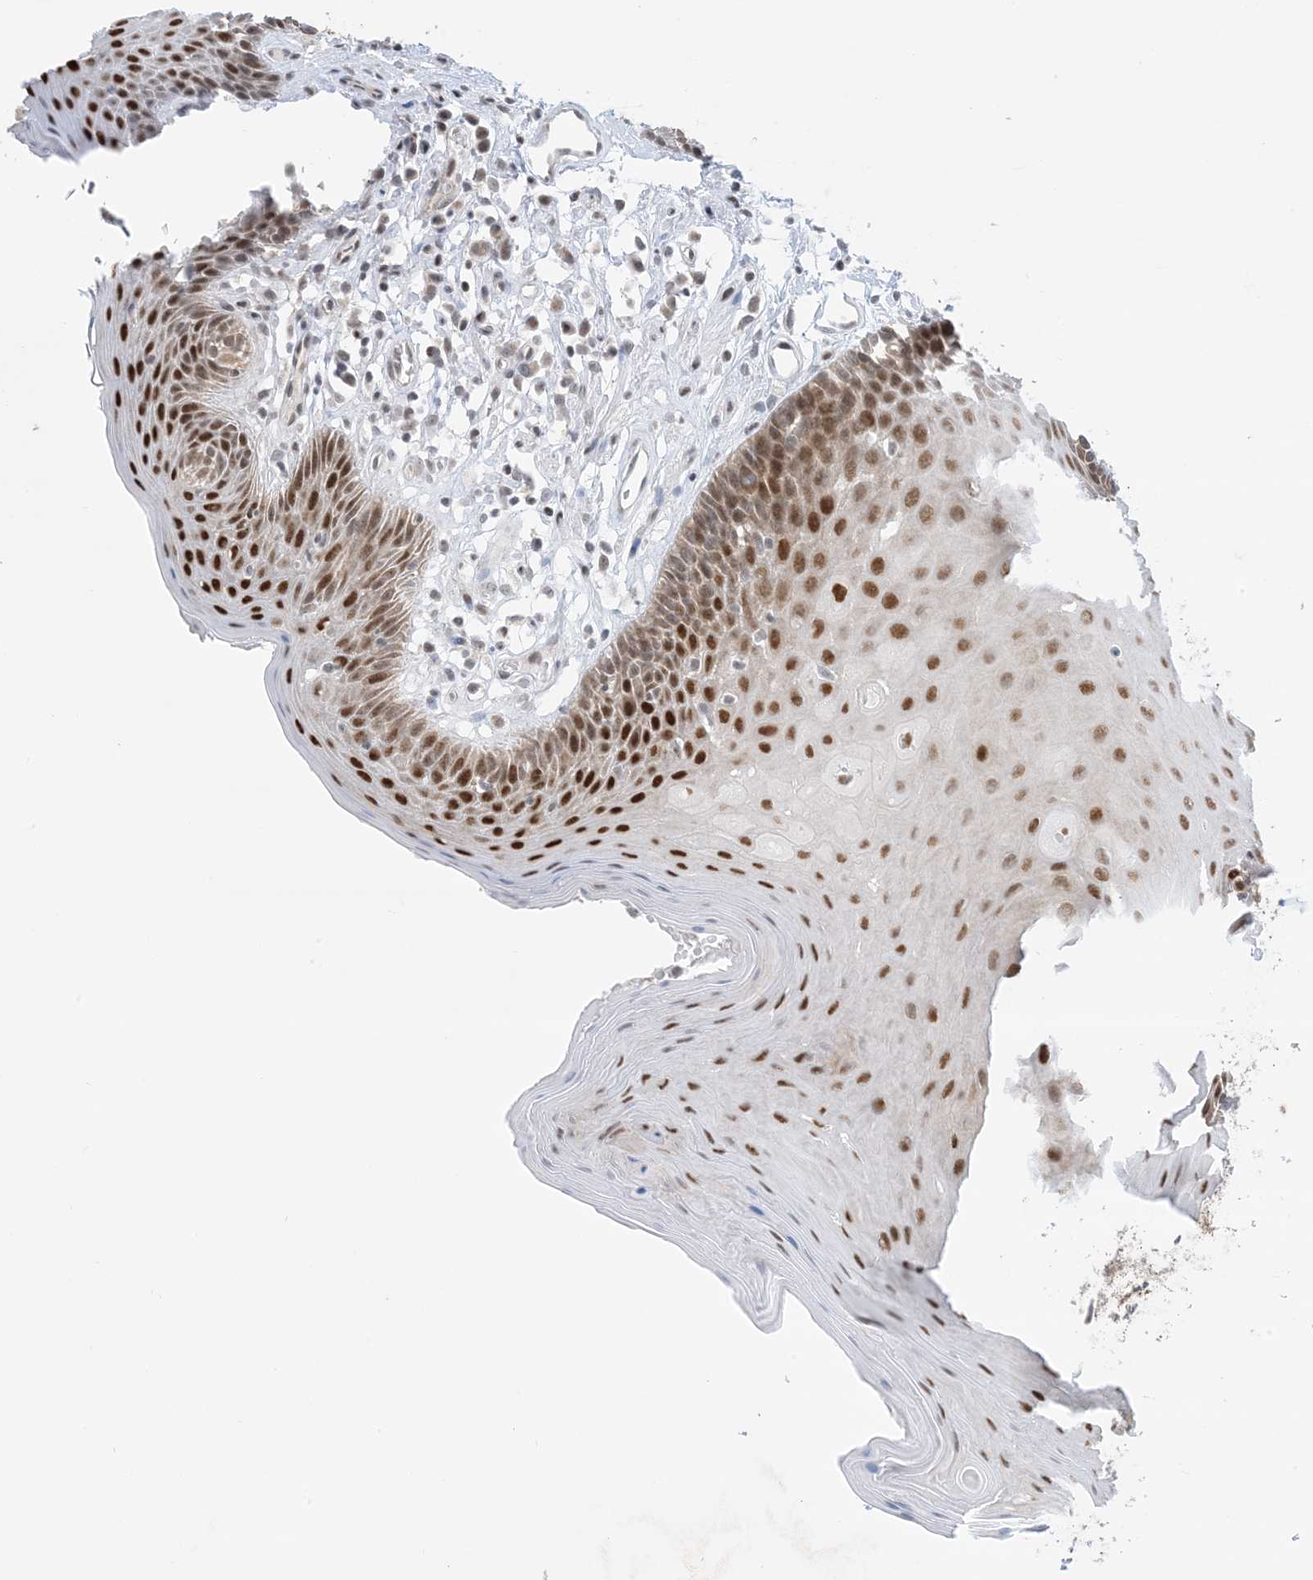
{"staining": {"intensity": "strong", "quantity": "25%-75%", "location": "cytoplasmic/membranous,nuclear"}, "tissue": "oral mucosa", "cell_type": "Squamous epithelial cells", "image_type": "normal", "snomed": [{"axis": "morphology", "description": "Normal tissue, NOS"}, {"axis": "morphology", "description": "Squamous cell carcinoma, NOS"}, {"axis": "topography", "description": "Skeletal muscle"}, {"axis": "topography", "description": "Oral tissue"}, {"axis": "topography", "description": "Salivary gland"}, {"axis": "topography", "description": "Head-Neck"}], "caption": "Normal oral mucosa was stained to show a protein in brown. There is high levels of strong cytoplasmic/membranous,nuclear expression in approximately 25%-75% of squamous epithelial cells. The protein of interest is stained brown, and the nuclei are stained in blue (DAB (3,3'-diaminobenzidine) IHC with brightfield microscopy, high magnification).", "gene": "TFPT", "patient": {"sex": "male", "age": 54}}